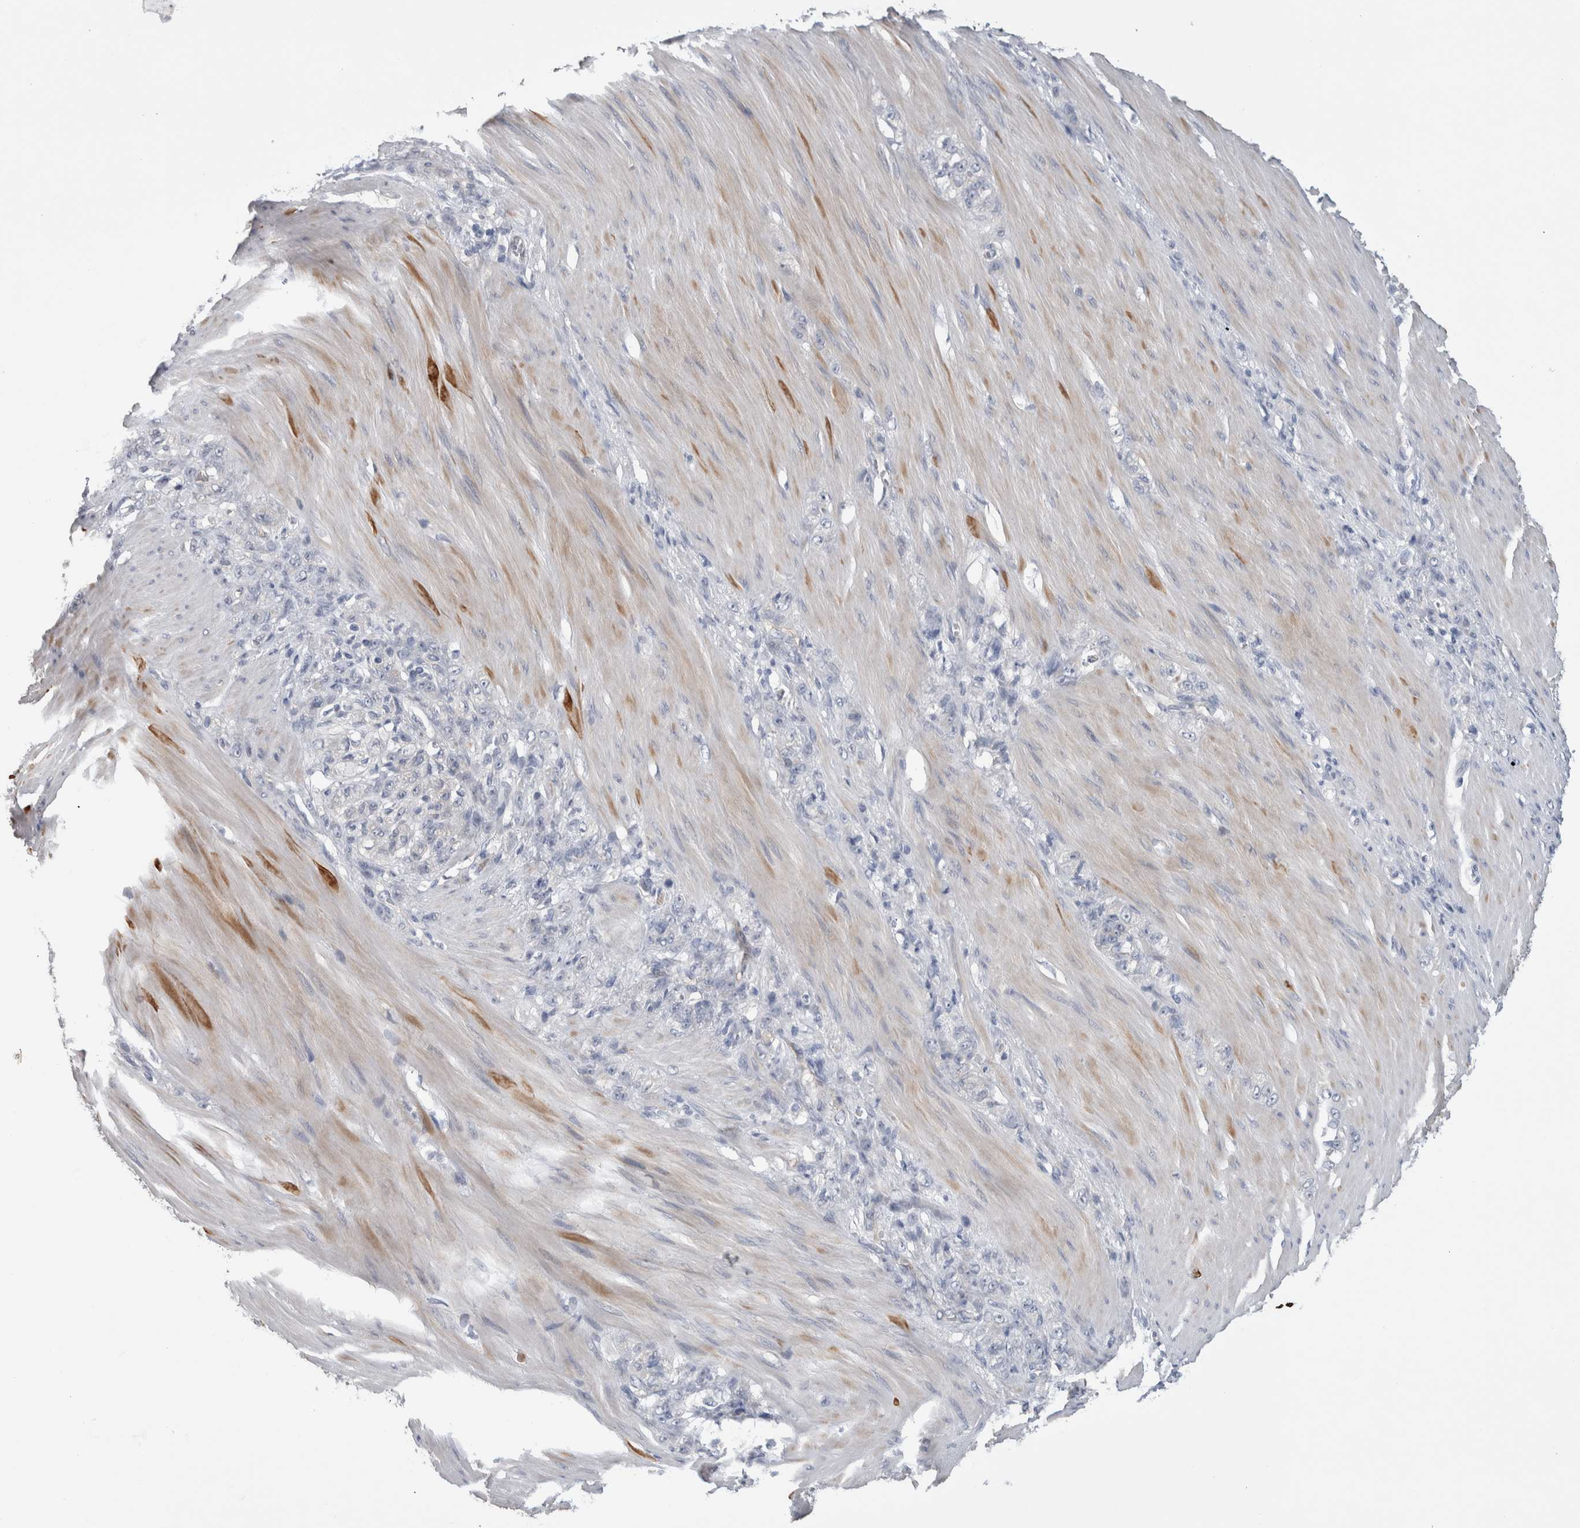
{"staining": {"intensity": "negative", "quantity": "none", "location": "none"}, "tissue": "stomach cancer", "cell_type": "Tumor cells", "image_type": "cancer", "snomed": [{"axis": "morphology", "description": "Normal tissue, NOS"}, {"axis": "morphology", "description": "Adenocarcinoma, NOS"}, {"axis": "topography", "description": "Stomach"}], "caption": "Human stomach cancer stained for a protein using immunohistochemistry (IHC) shows no positivity in tumor cells.", "gene": "CEP131", "patient": {"sex": "male", "age": 82}}